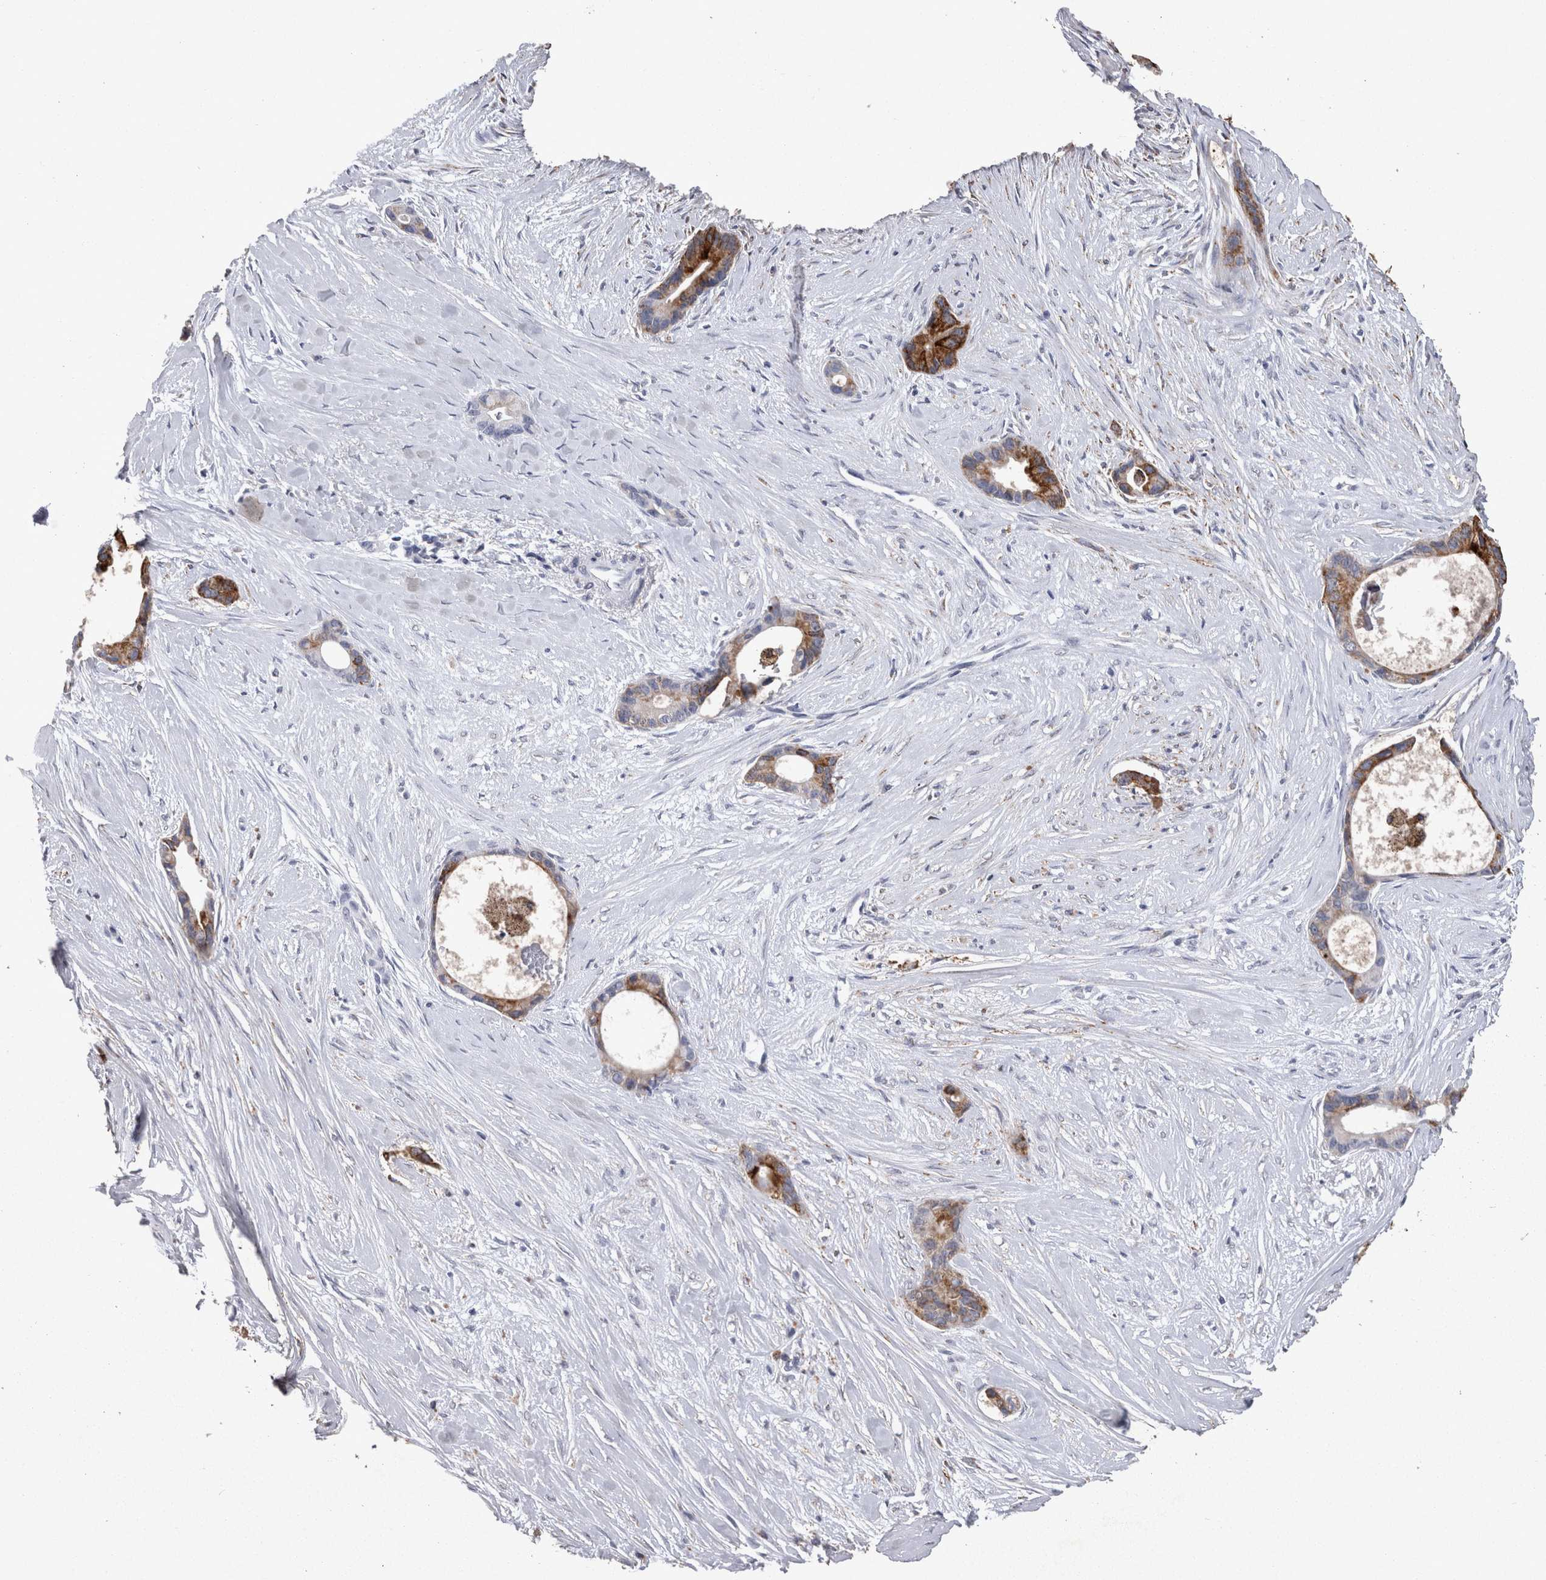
{"staining": {"intensity": "strong", "quantity": ">75%", "location": "cytoplasmic/membranous"}, "tissue": "liver cancer", "cell_type": "Tumor cells", "image_type": "cancer", "snomed": [{"axis": "morphology", "description": "Cholangiocarcinoma"}, {"axis": "topography", "description": "Liver"}], "caption": "Protein analysis of liver cancer (cholangiocarcinoma) tissue reveals strong cytoplasmic/membranous staining in approximately >75% of tumor cells. The staining was performed using DAB to visualize the protein expression in brown, while the nuclei were stained in blue with hematoxylin (Magnification: 20x).", "gene": "DKK3", "patient": {"sex": "female", "age": 55}}